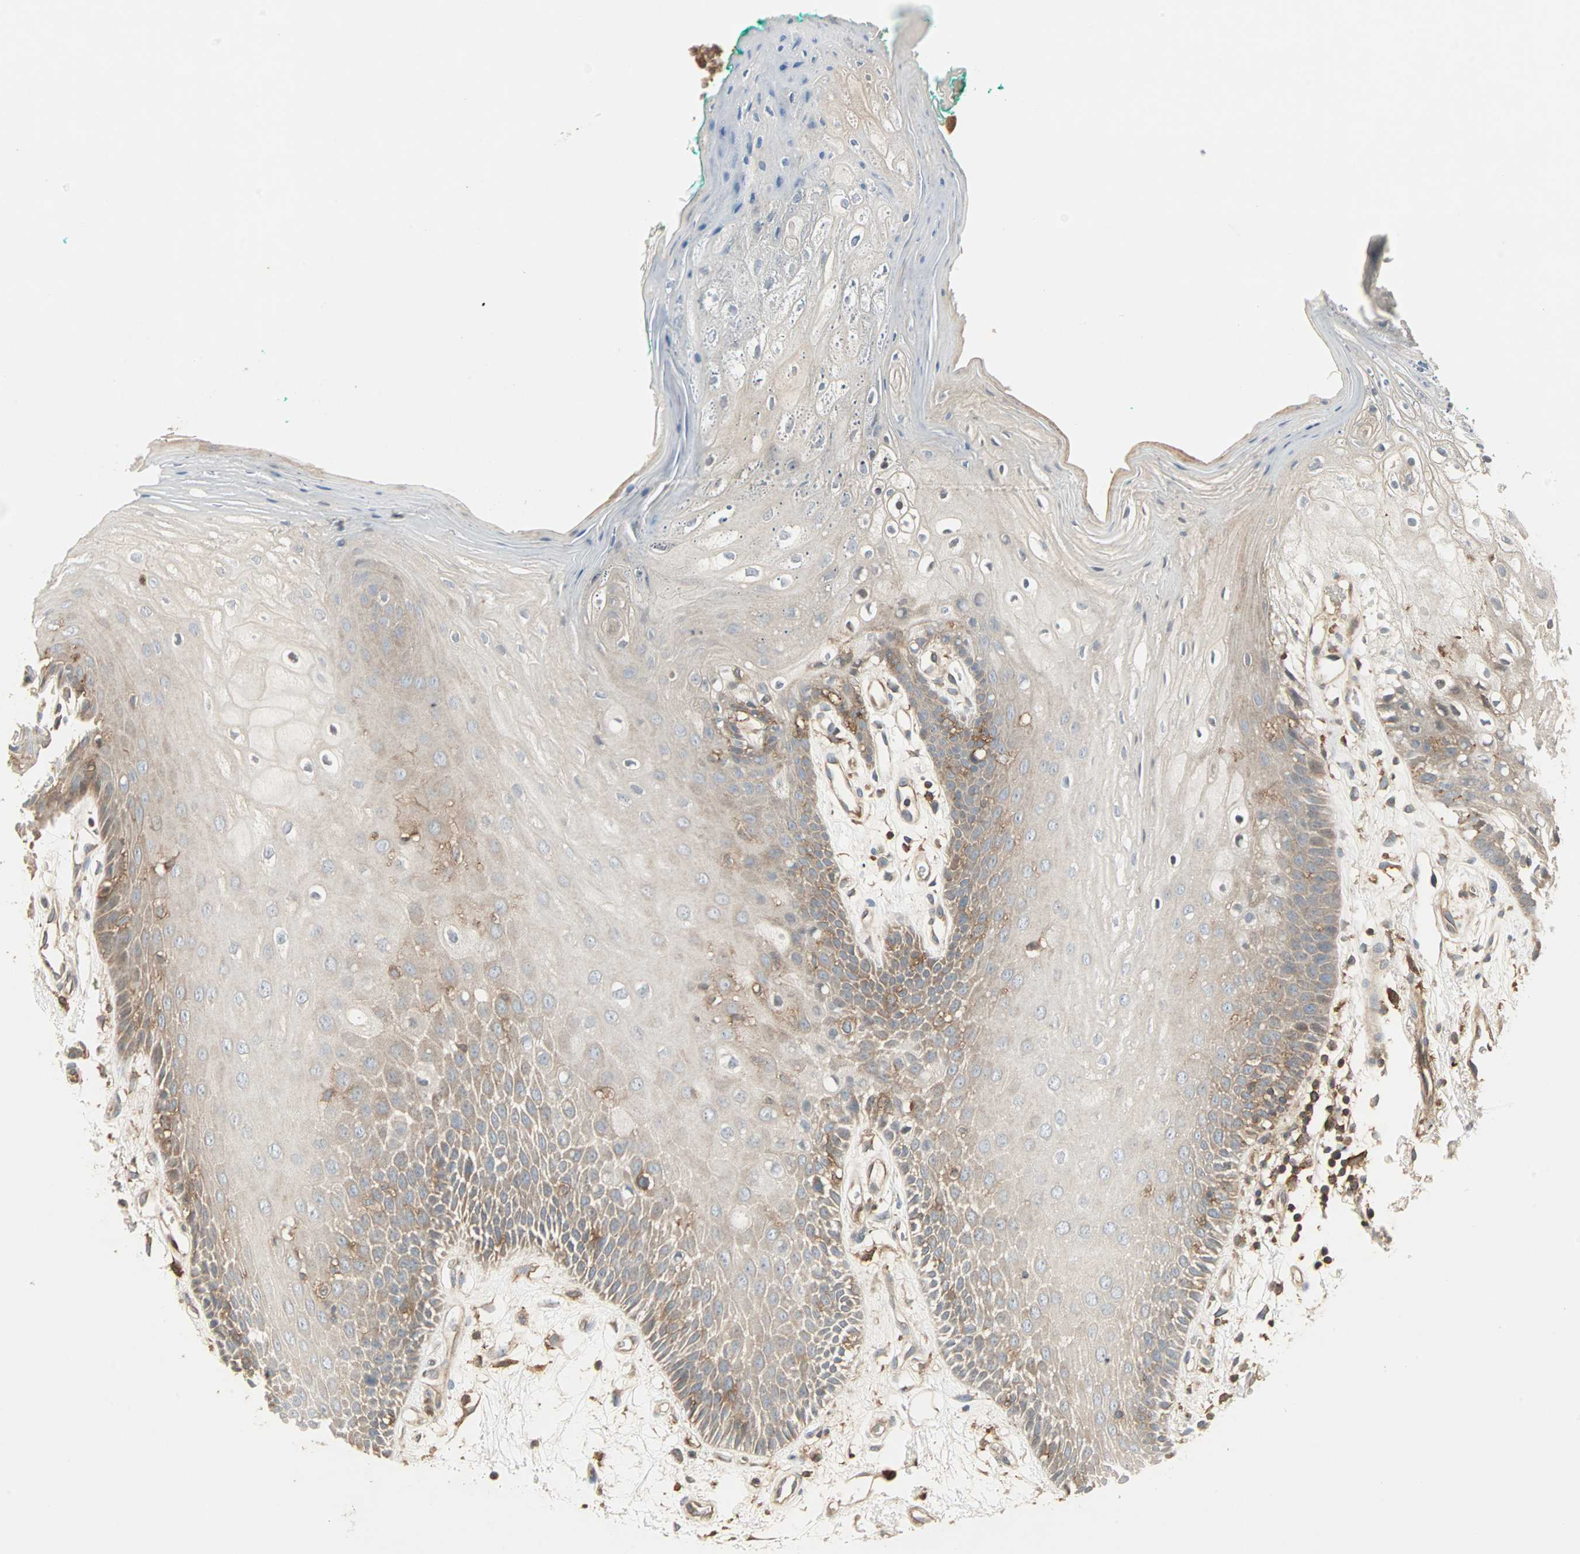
{"staining": {"intensity": "weak", "quantity": "25%-75%", "location": "cytoplasmic/membranous"}, "tissue": "oral mucosa", "cell_type": "Squamous epithelial cells", "image_type": "normal", "snomed": [{"axis": "morphology", "description": "Normal tissue, NOS"}, {"axis": "morphology", "description": "Squamous cell carcinoma, NOS"}, {"axis": "topography", "description": "Skeletal muscle"}, {"axis": "topography", "description": "Oral tissue"}, {"axis": "topography", "description": "Head-Neck"}], "caption": "Immunohistochemical staining of normal oral mucosa exhibits weak cytoplasmic/membranous protein staining in approximately 25%-75% of squamous epithelial cells.", "gene": "GNAI2", "patient": {"sex": "female", "age": 84}}